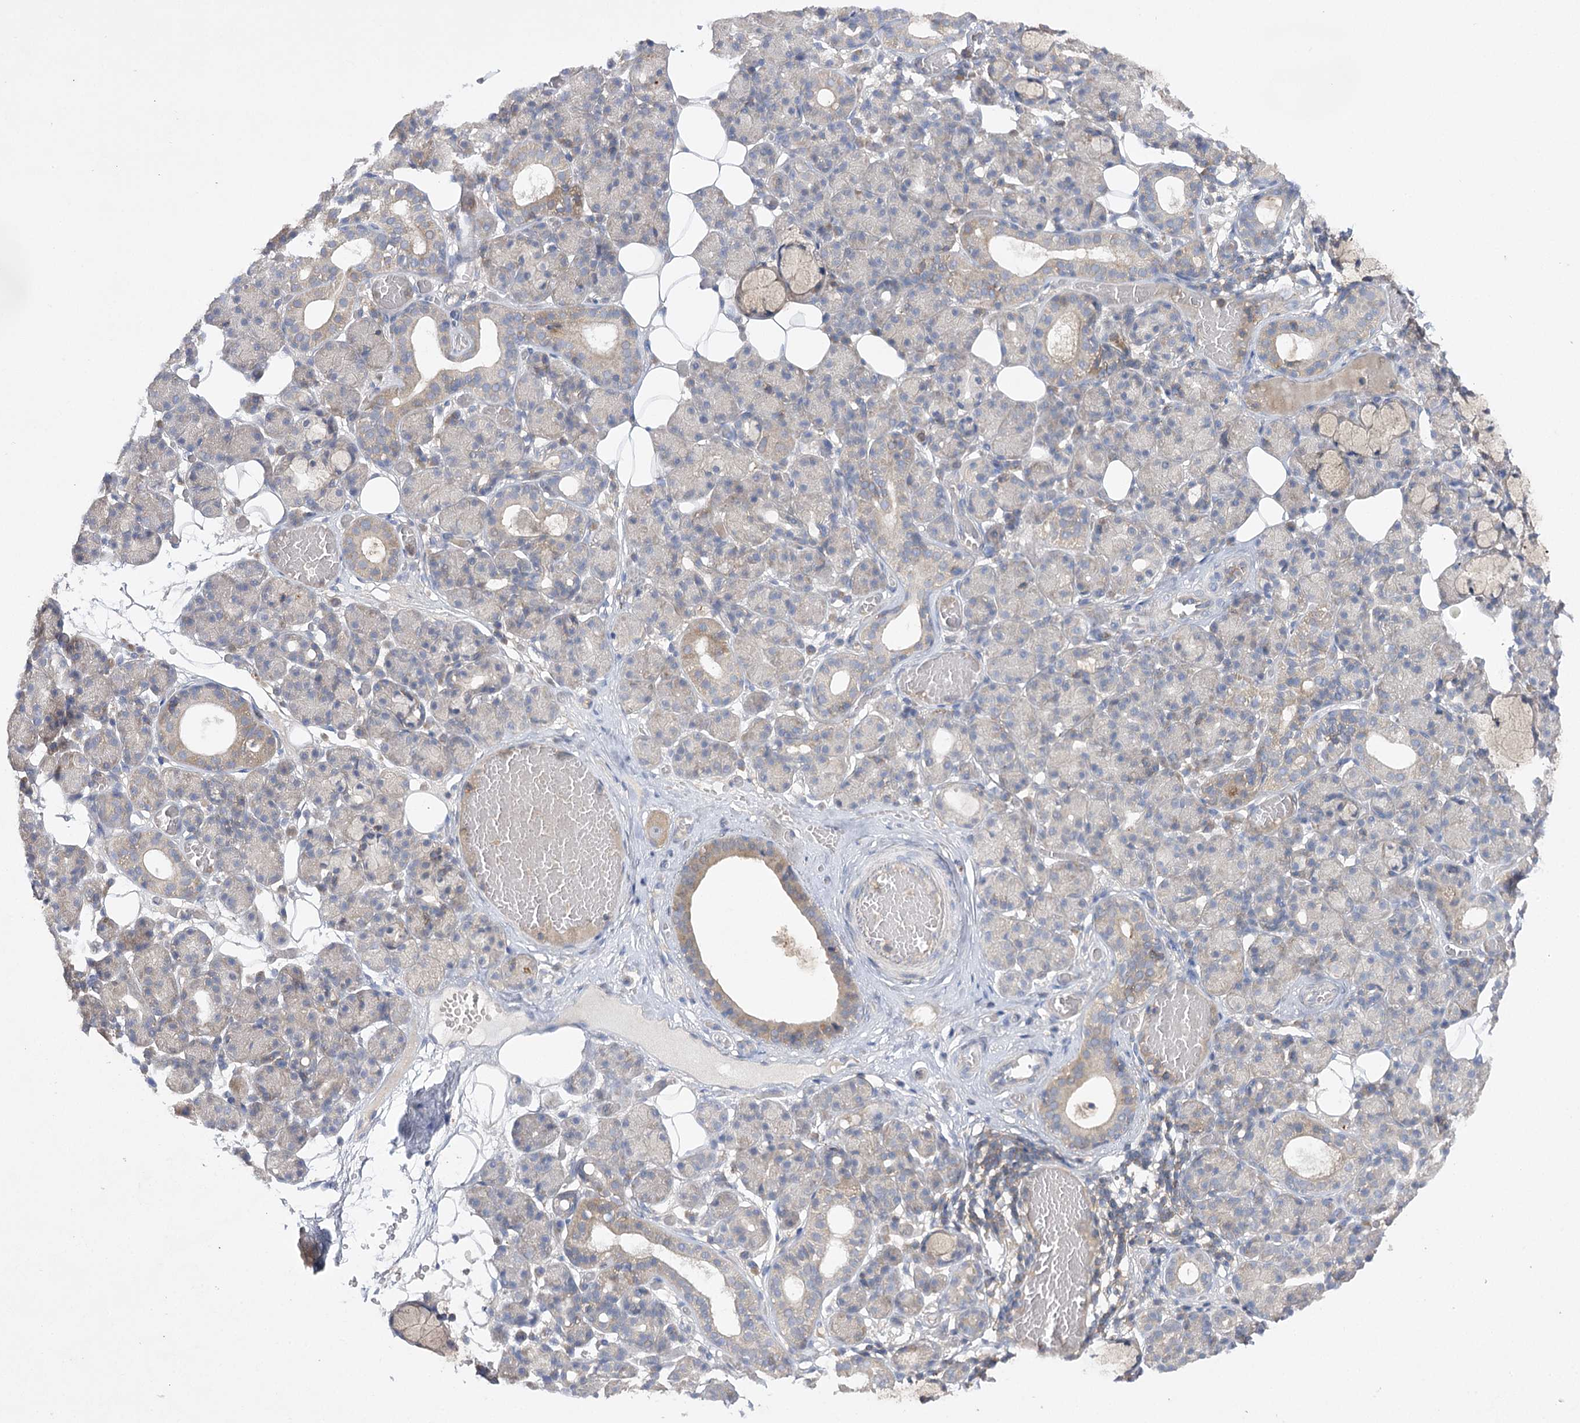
{"staining": {"intensity": "weak", "quantity": "<25%", "location": "cytoplasmic/membranous"}, "tissue": "salivary gland", "cell_type": "Glandular cells", "image_type": "normal", "snomed": [{"axis": "morphology", "description": "Normal tissue, NOS"}, {"axis": "topography", "description": "Salivary gland"}], "caption": "Immunohistochemistry histopathology image of normal human salivary gland stained for a protein (brown), which displays no expression in glandular cells.", "gene": "BCR", "patient": {"sex": "male", "age": 63}}